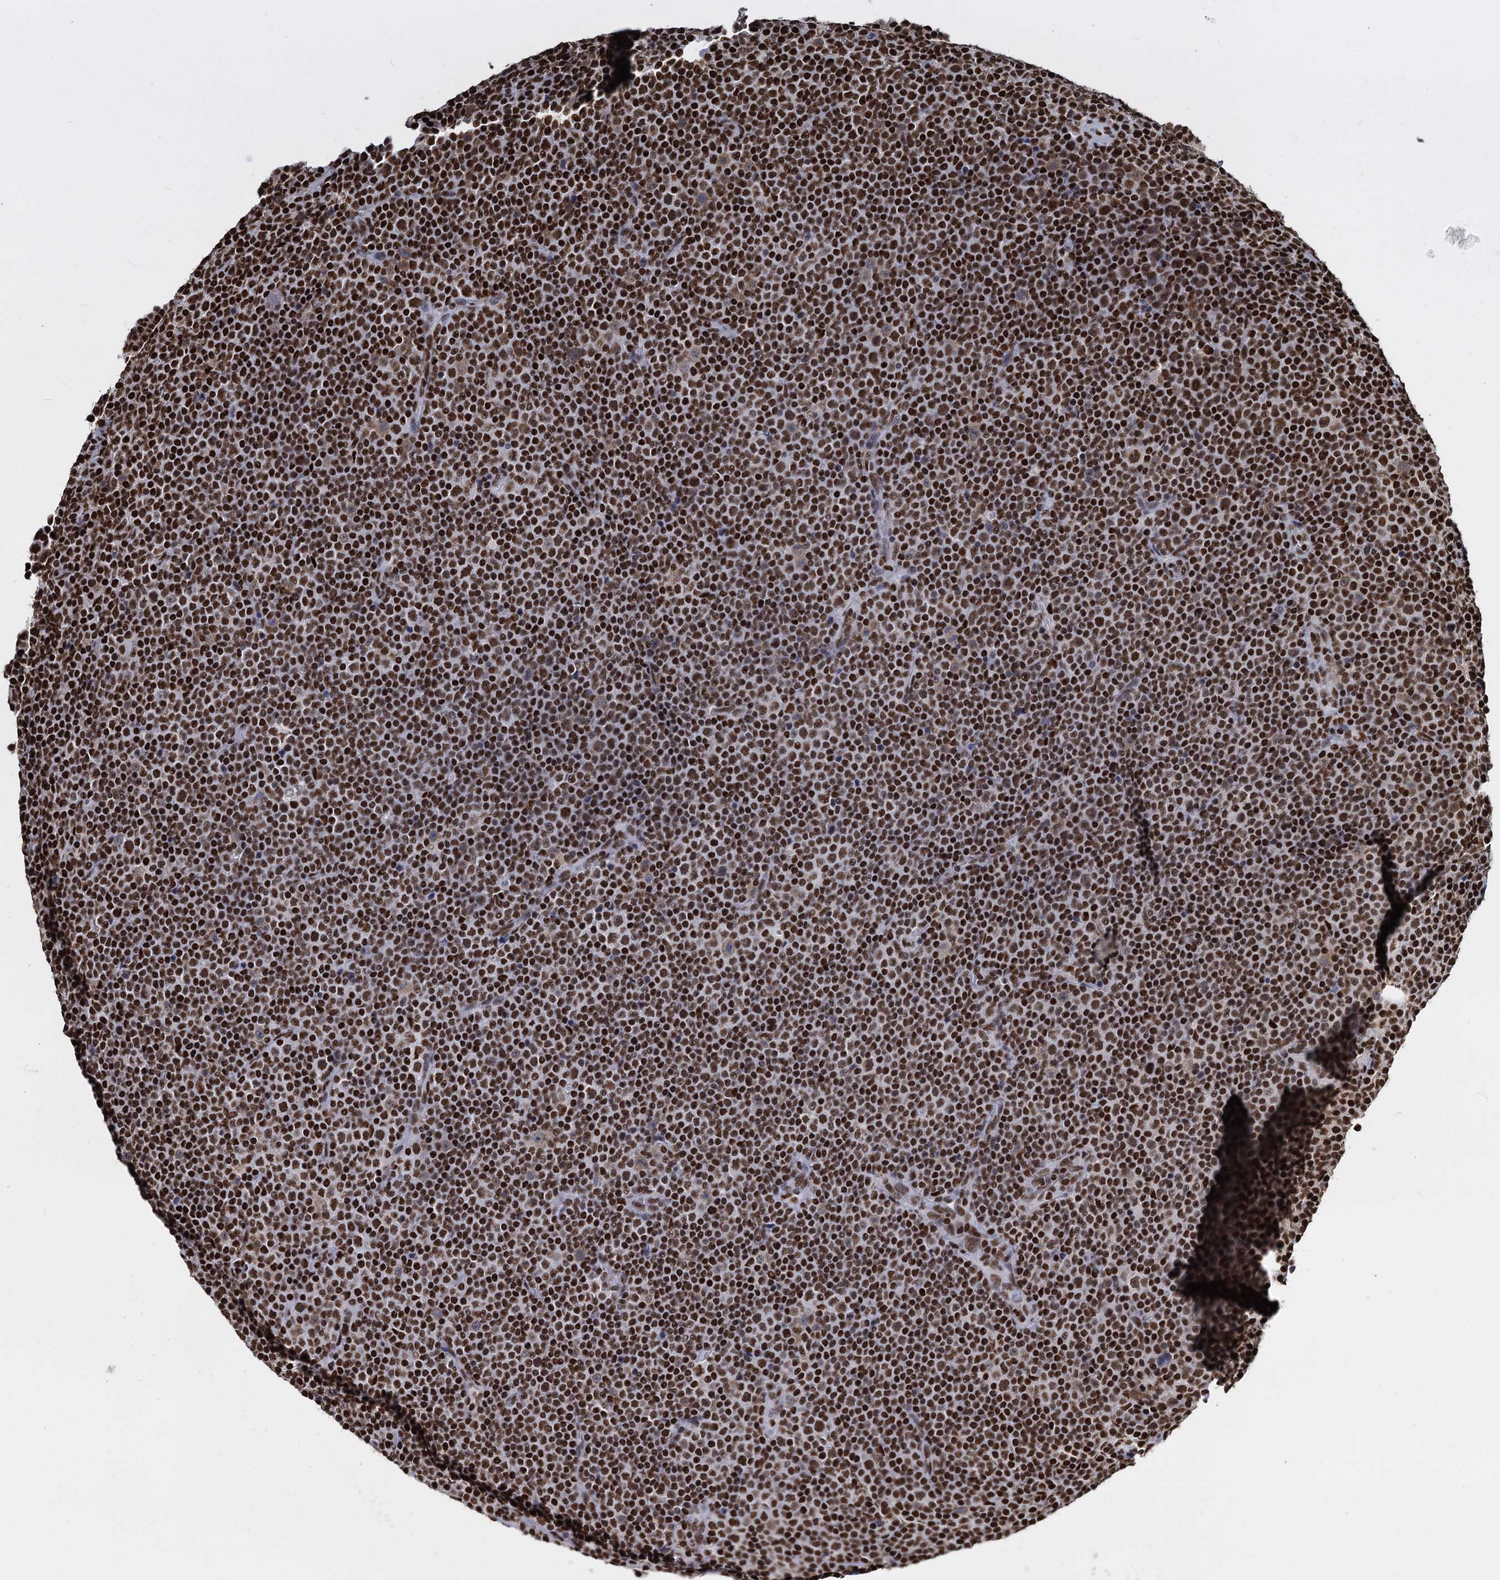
{"staining": {"intensity": "strong", "quantity": ">75%", "location": "nuclear"}, "tissue": "lymphoma", "cell_type": "Tumor cells", "image_type": "cancer", "snomed": [{"axis": "morphology", "description": "Malignant lymphoma, non-Hodgkin's type, Low grade"}, {"axis": "topography", "description": "Lymph node"}], "caption": "A histopathology image of human lymphoma stained for a protein reveals strong nuclear brown staining in tumor cells.", "gene": "DCPS", "patient": {"sex": "female", "age": 67}}